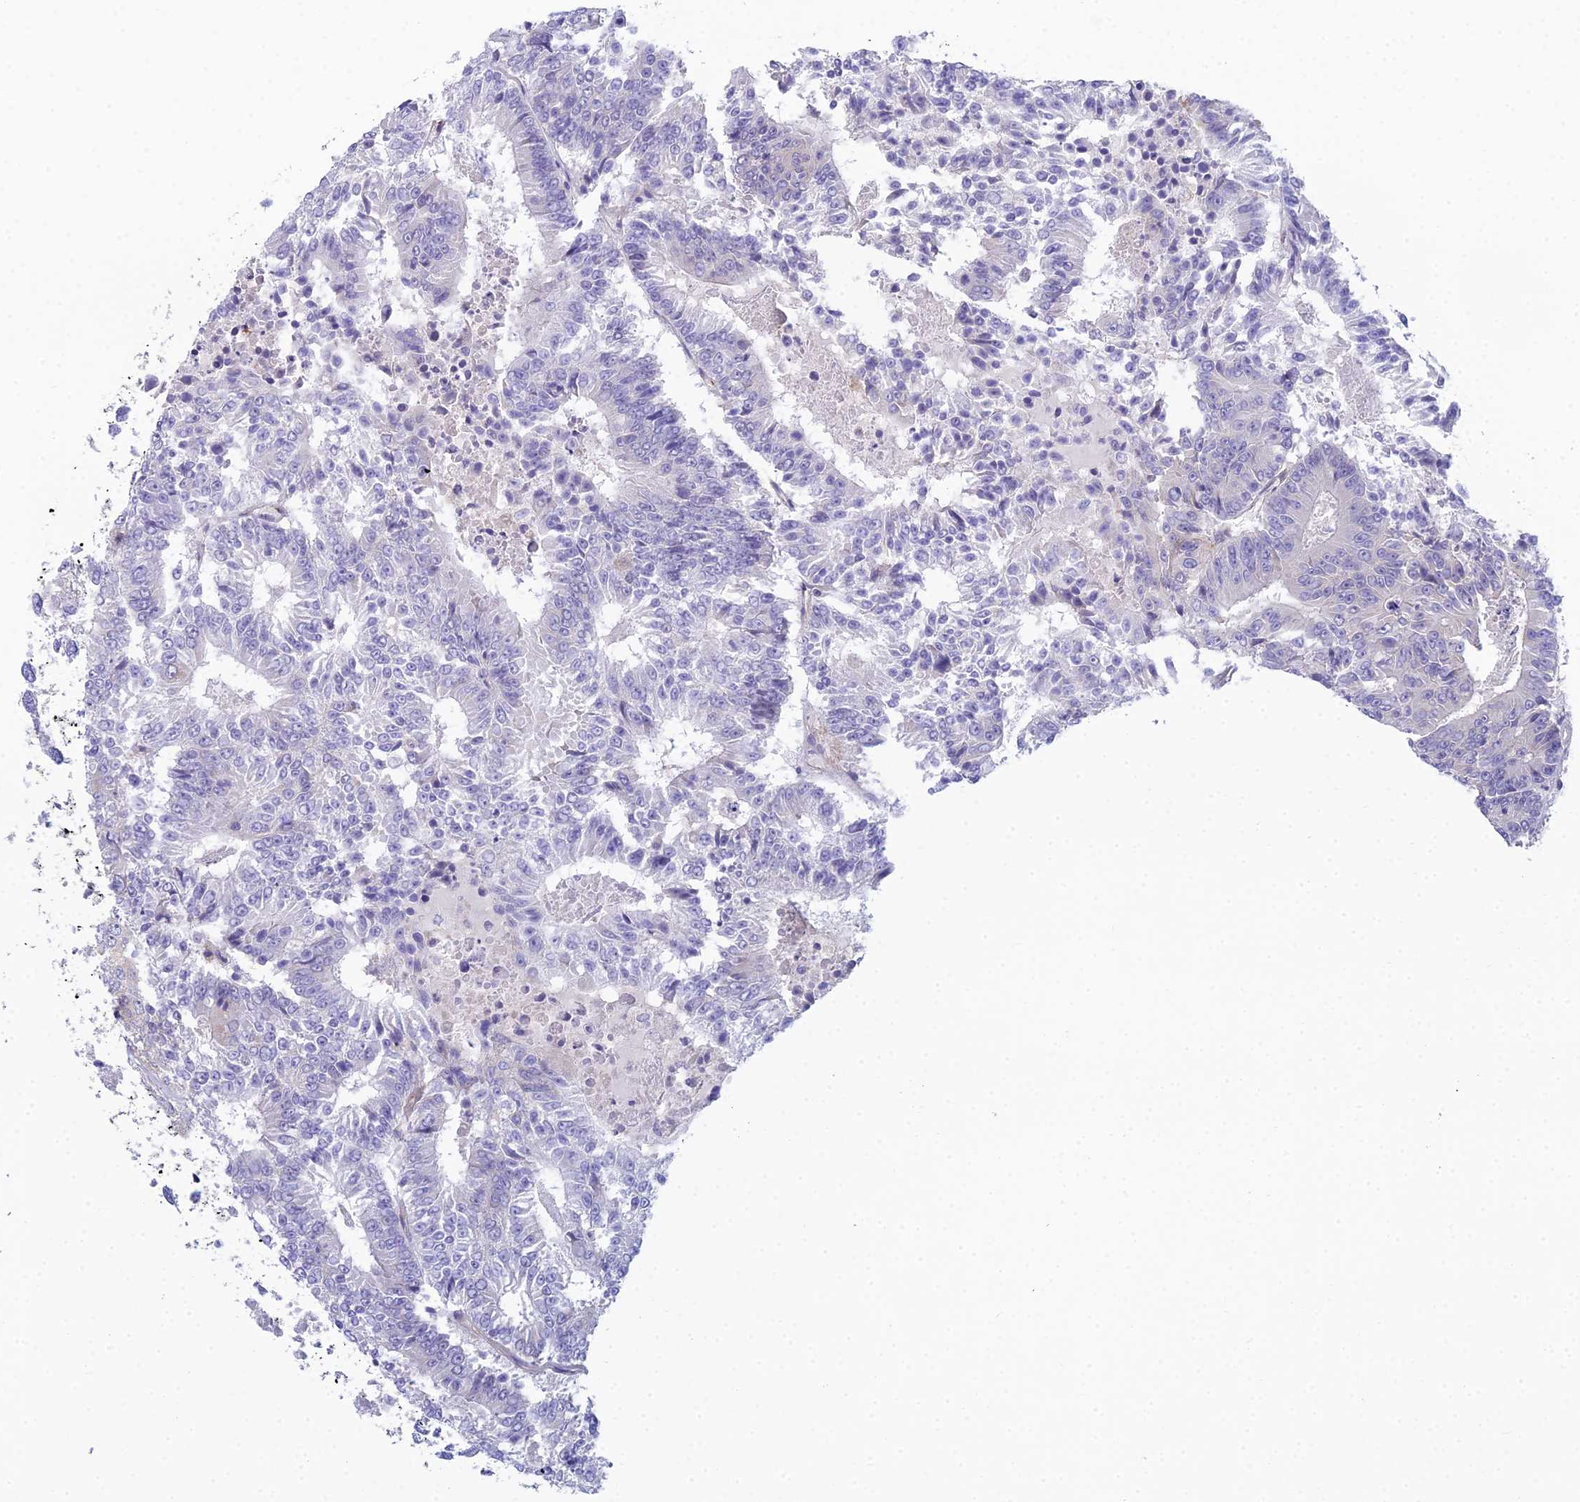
{"staining": {"intensity": "negative", "quantity": "none", "location": "none"}, "tissue": "colorectal cancer", "cell_type": "Tumor cells", "image_type": "cancer", "snomed": [{"axis": "morphology", "description": "Adenocarcinoma, NOS"}, {"axis": "topography", "description": "Colon"}], "caption": "The micrograph exhibits no staining of tumor cells in colorectal cancer. (DAB (3,3'-diaminobenzidine) immunohistochemistry, high magnification).", "gene": "ZNF564", "patient": {"sex": "male", "age": 83}}